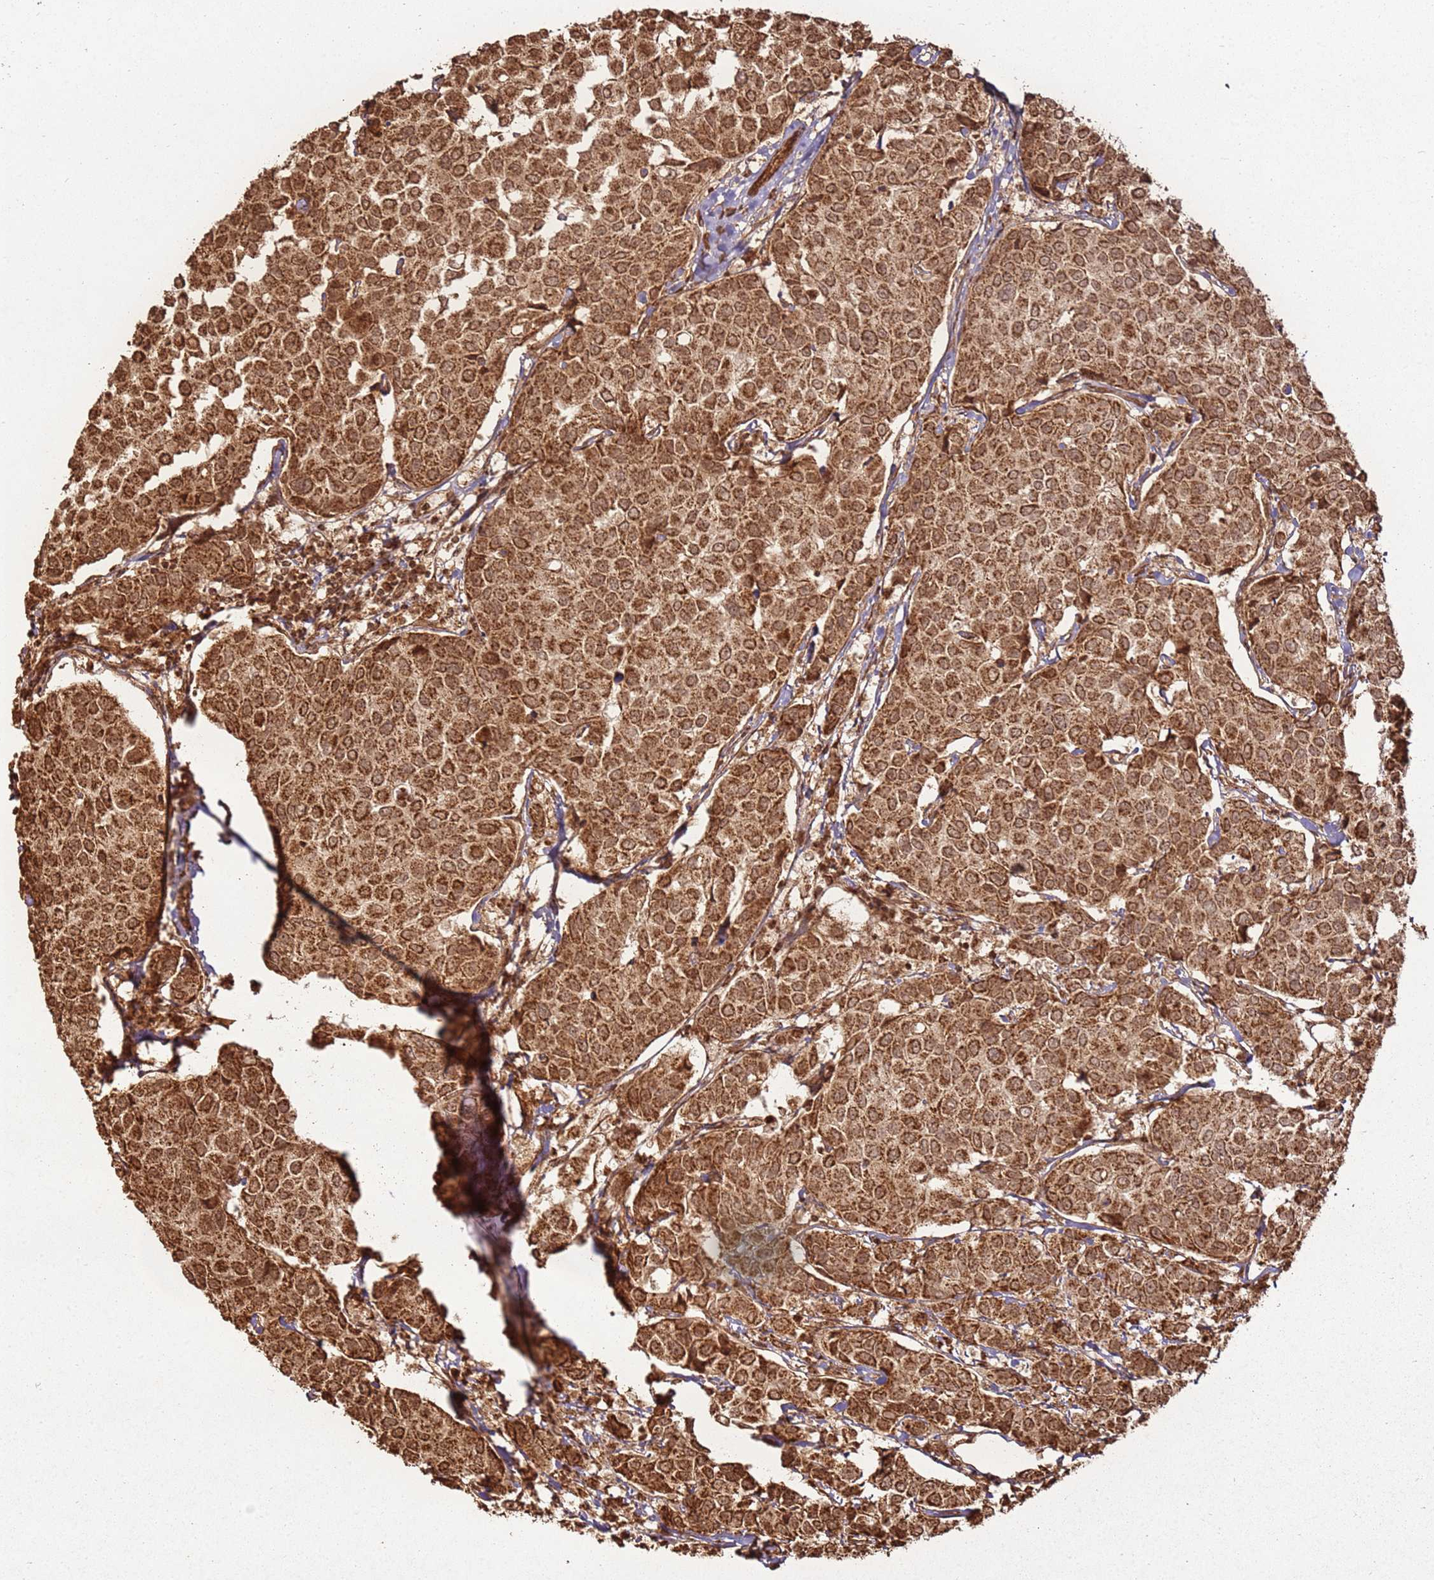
{"staining": {"intensity": "strong", "quantity": ">75%", "location": "cytoplasmic/membranous"}, "tissue": "breast cancer", "cell_type": "Tumor cells", "image_type": "cancer", "snomed": [{"axis": "morphology", "description": "Duct carcinoma"}, {"axis": "topography", "description": "Breast"}], "caption": "Tumor cells exhibit high levels of strong cytoplasmic/membranous expression in approximately >75% of cells in human invasive ductal carcinoma (breast). (DAB = brown stain, brightfield microscopy at high magnification).", "gene": "MRPS6", "patient": {"sex": "female", "age": 55}}